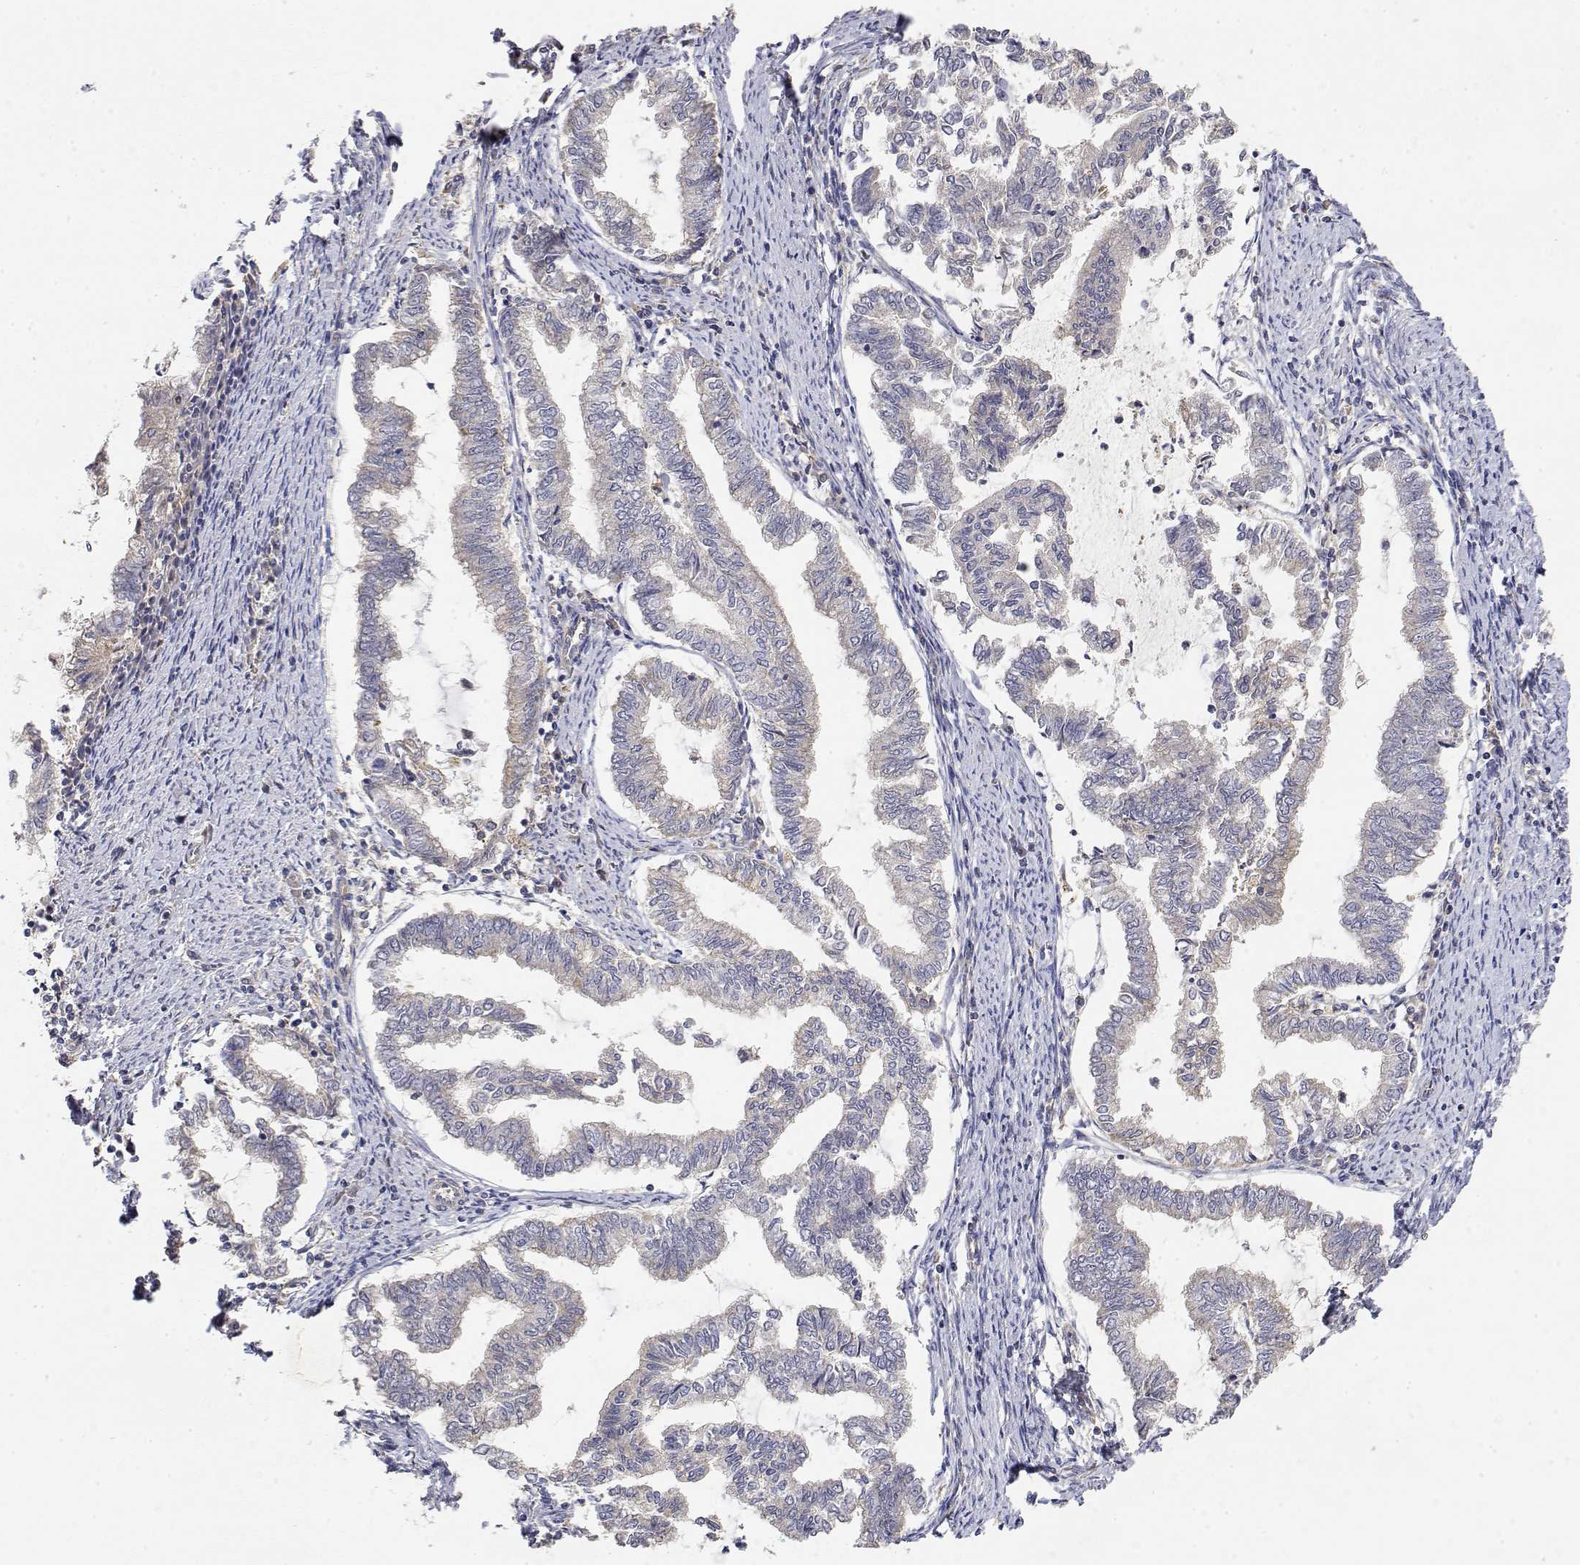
{"staining": {"intensity": "negative", "quantity": "none", "location": "none"}, "tissue": "endometrial cancer", "cell_type": "Tumor cells", "image_type": "cancer", "snomed": [{"axis": "morphology", "description": "Adenocarcinoma, NOS"}, {"axis": "topography", "description": "Endometrium"}], "caption": "This is an immunohistochemistry (IHC) photomicrograph of human adenocarcinoma (endometrial). There is no positivity in tumor cells.", "gene": "LONRF3", "patient": {"sex": "female", "age": 79}}